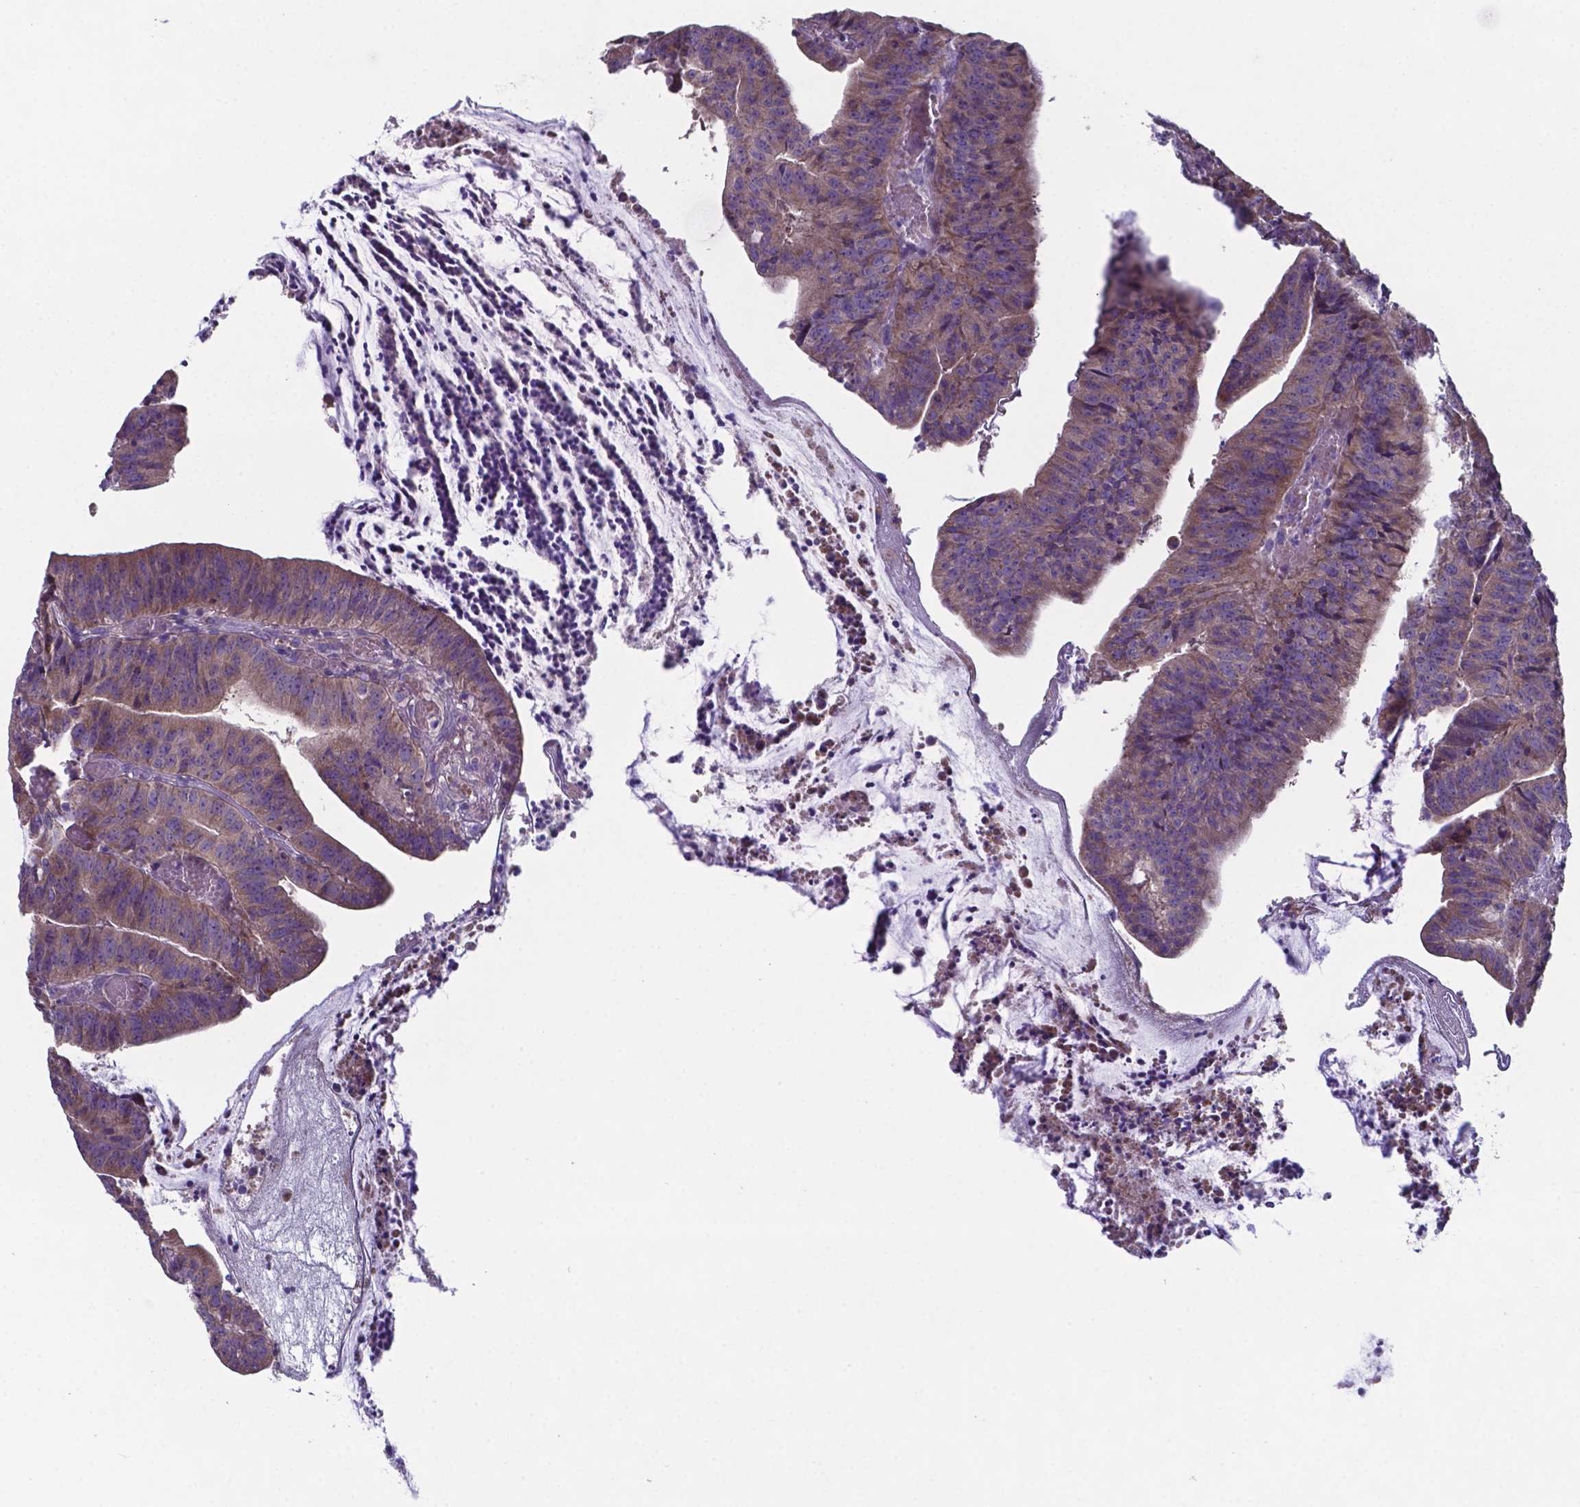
{"staining": {"intensity": "moderate", "quantity": ">75%", "location": "cytoplasmic/membranous"}, "tissue": "colorectal cancer", "cell_type": "Tumor cells", "image_type": "cancer", "snomed": [{"axis": "morphology", "description": "Adenocarcinoma, NOS"}, {"axis": "topography", "description": "Colon"}], "caption": "This is a micrograph of immunohistochemistry staining of adenocarcinoma (colorectal), which shows moderate expression in the cytoplasmic/membranous of tumor cells.", "gene": "TYRO3", "patient": {"sex": "female", "age": 78}}